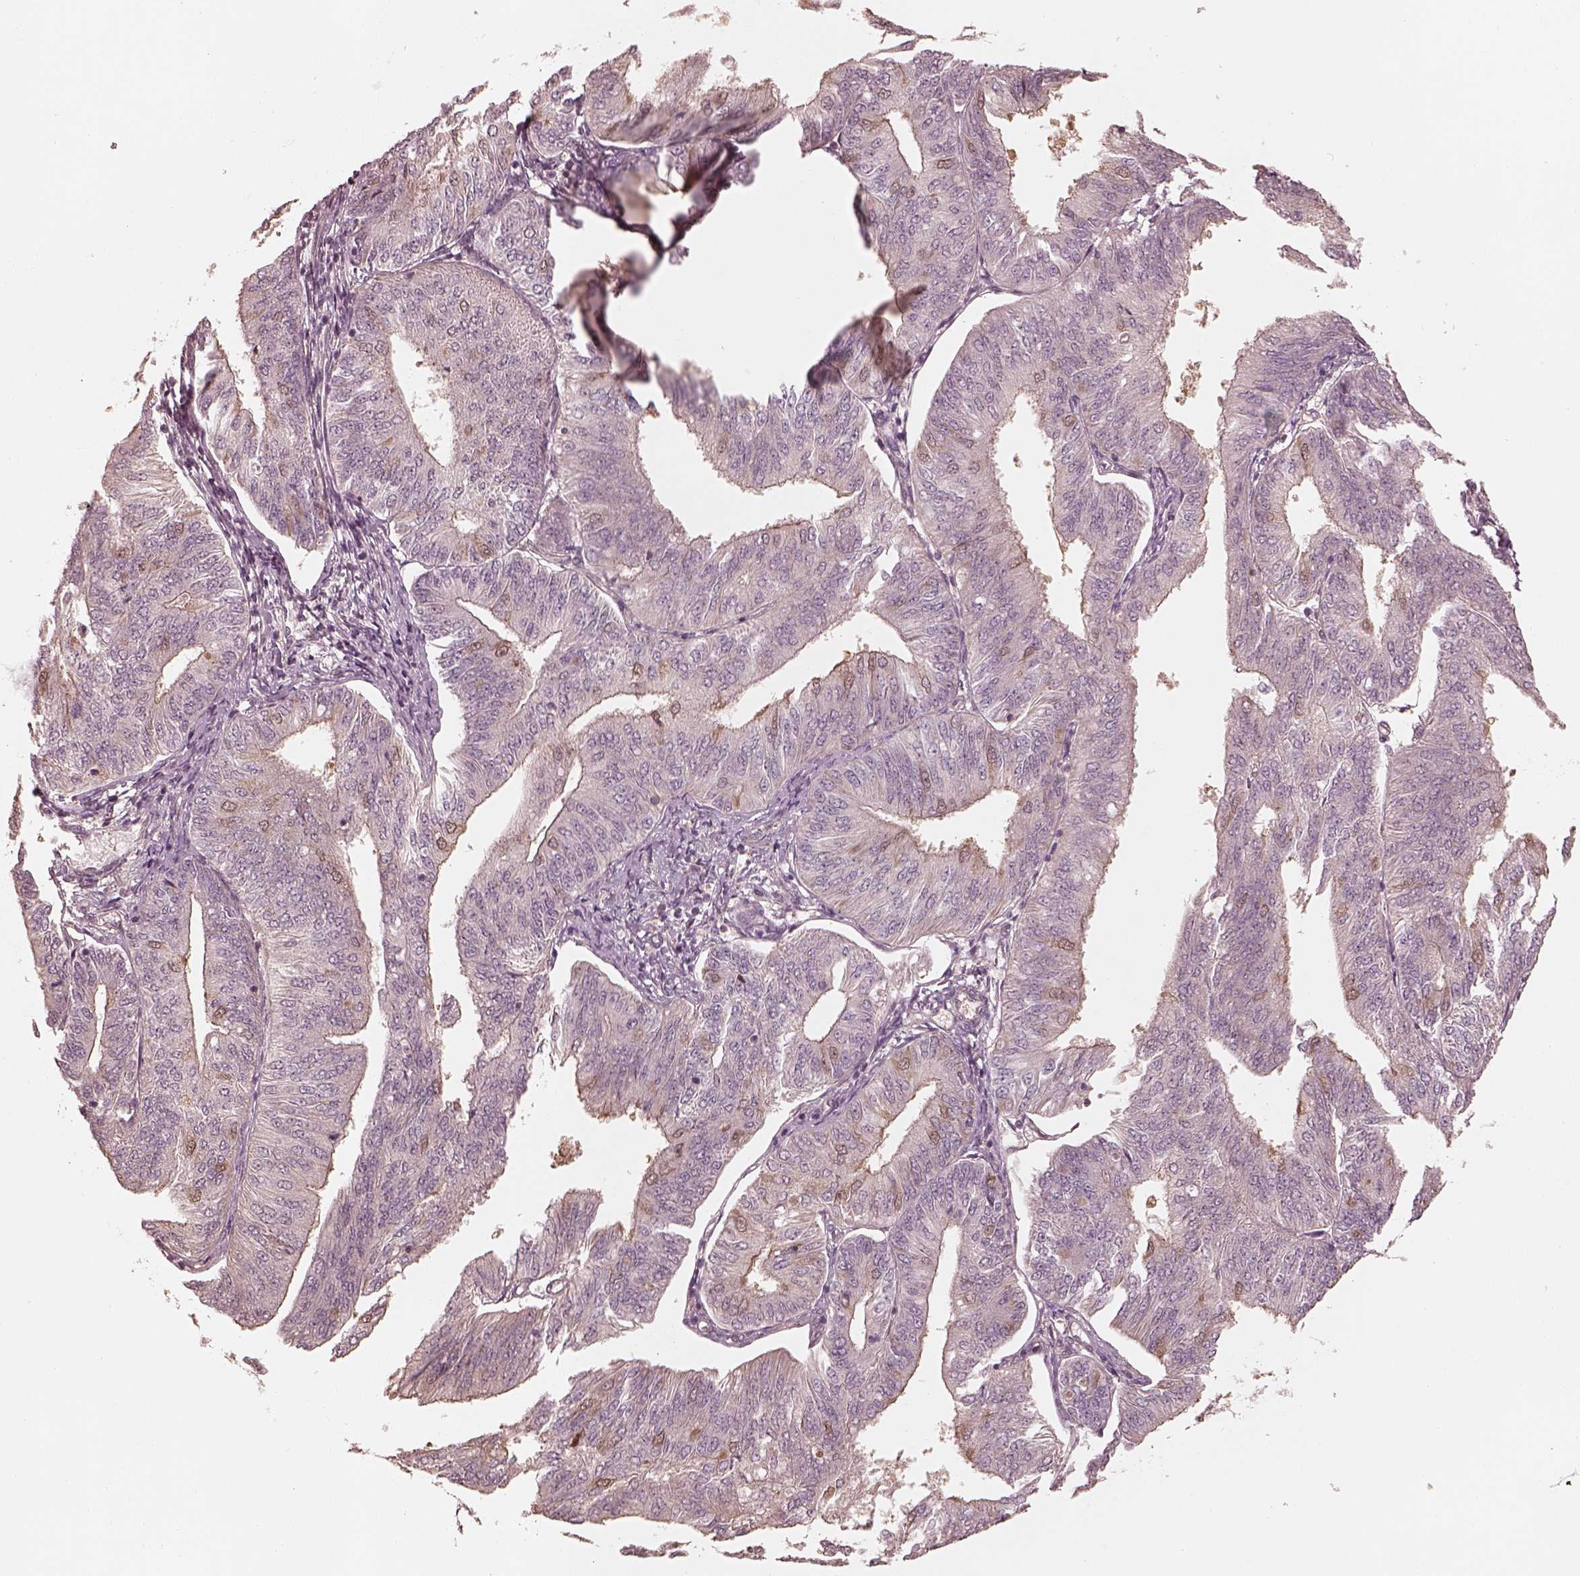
{"staining": {"intensity": "negative", "quantity": "none", "location": "none"}, "tissue": "endometrial cancer", "cell_type": "Tumor cells", "image_type": "cancer", "snomed": [{"axis": "morphology", "description": "Adenocarcinoma, NOS"}, {"axis": "topography", "description": "Endometrium"}], "caption": "High power microscopy photomicrograph of an immunohistochemistry histopathology image of adenocarcinoma (endometrial), revealing no significant positivity in tumor cells.", "gene": "KIF5C", "patient": {"sex": "female", "age": 58}}